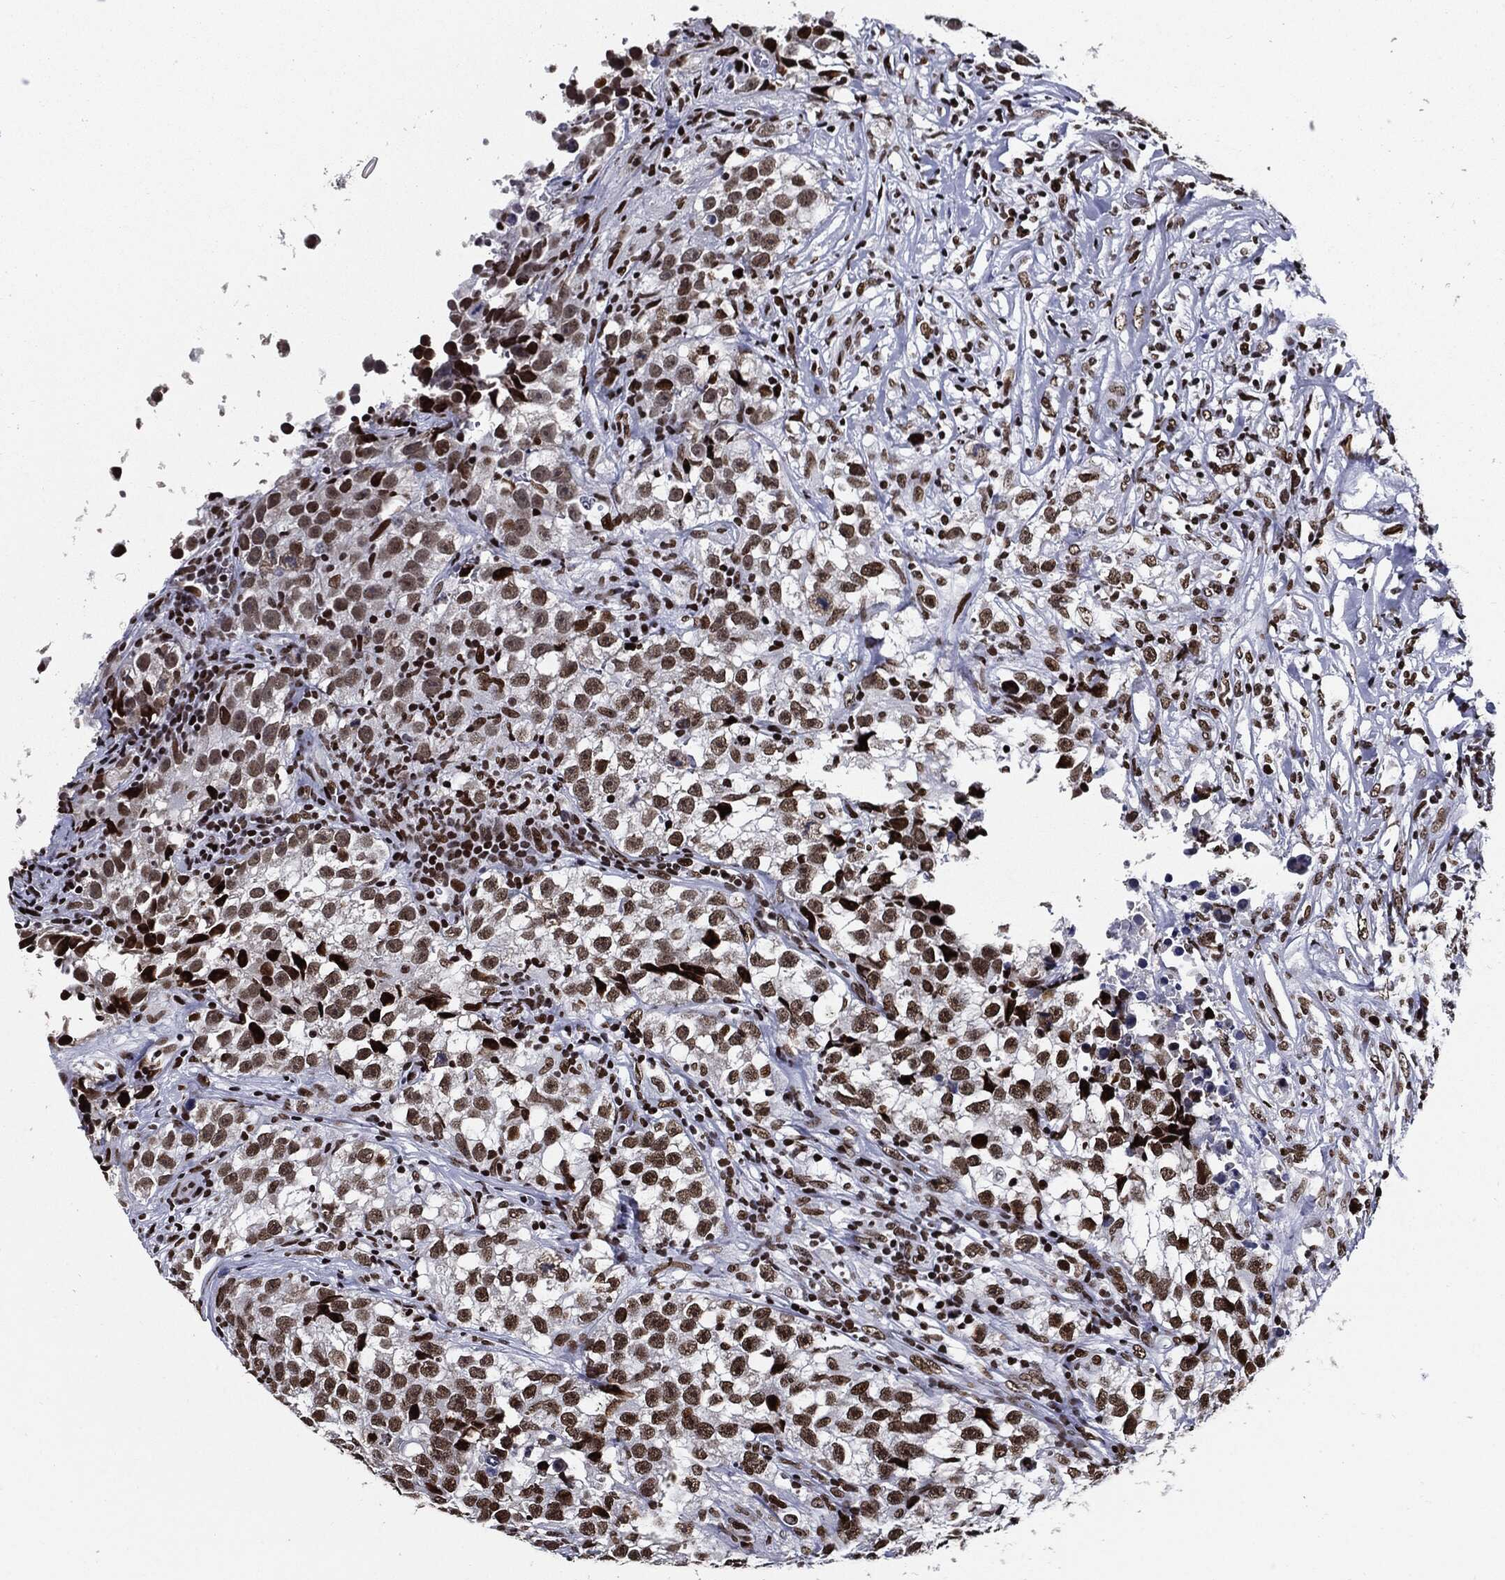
{"staining": {"intensity": "moderate", "quantity": ">75%", "location": "nuclear"}, "tissue": "testis cancer", "cell_type": "Tumor cells", "image_type": "cancer", "snomed": [{"axis": "morphology", "description": "Seminoma, NOS"}, {"axis": "topography", "description": "Testis"}], "caption": "Testis seminoma was stained to show a protein in brown. There is medium levels of moderate nuclear positivity in approximately >75% of tumor cells.", "gene": "ZFP91", "patient": {"sex": "male", "age": 46}}